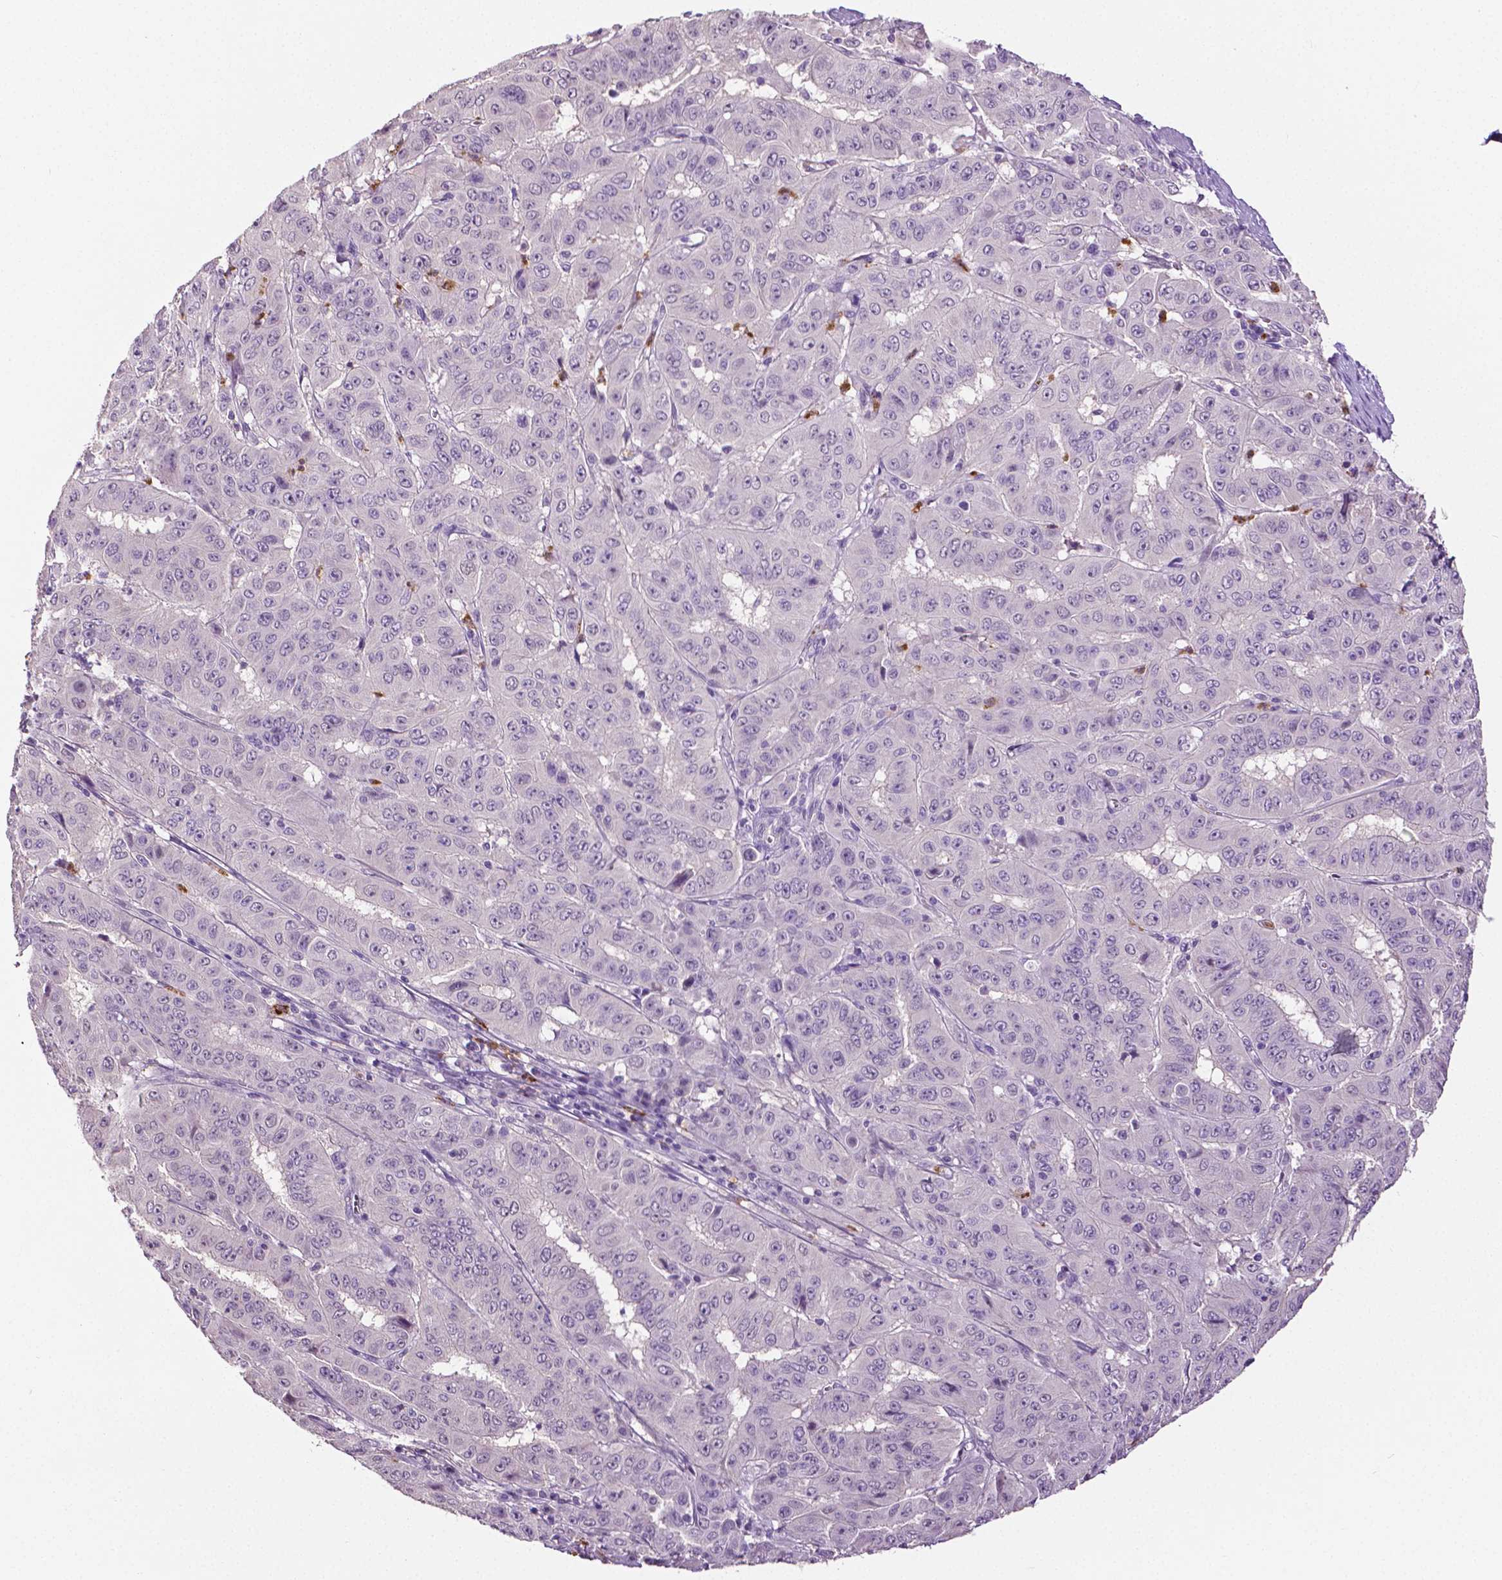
{"staining": {"intensity": "negative", "quantity": "none", "location": "none"}, "tissue": "pancreatic cancer", "cell_type": "Tumor cells", "image_type": "cancer", "snomed": [{"axis": "morphology", "description": "Adenocarcinoma, NOS"}, {"axis": "topography", "description": "Pancreas"}], "caption": "An immunohistochemistry (IHC) micrograph of pancreatic adenocarcinoma is shown. There is no staining in tumor cells of pancreatic adenocarcinoma. (IHC, brightfield microscopy, high magnification).", "gene": "PTPN5", "patient": {"sex": "male", "age": 63}}